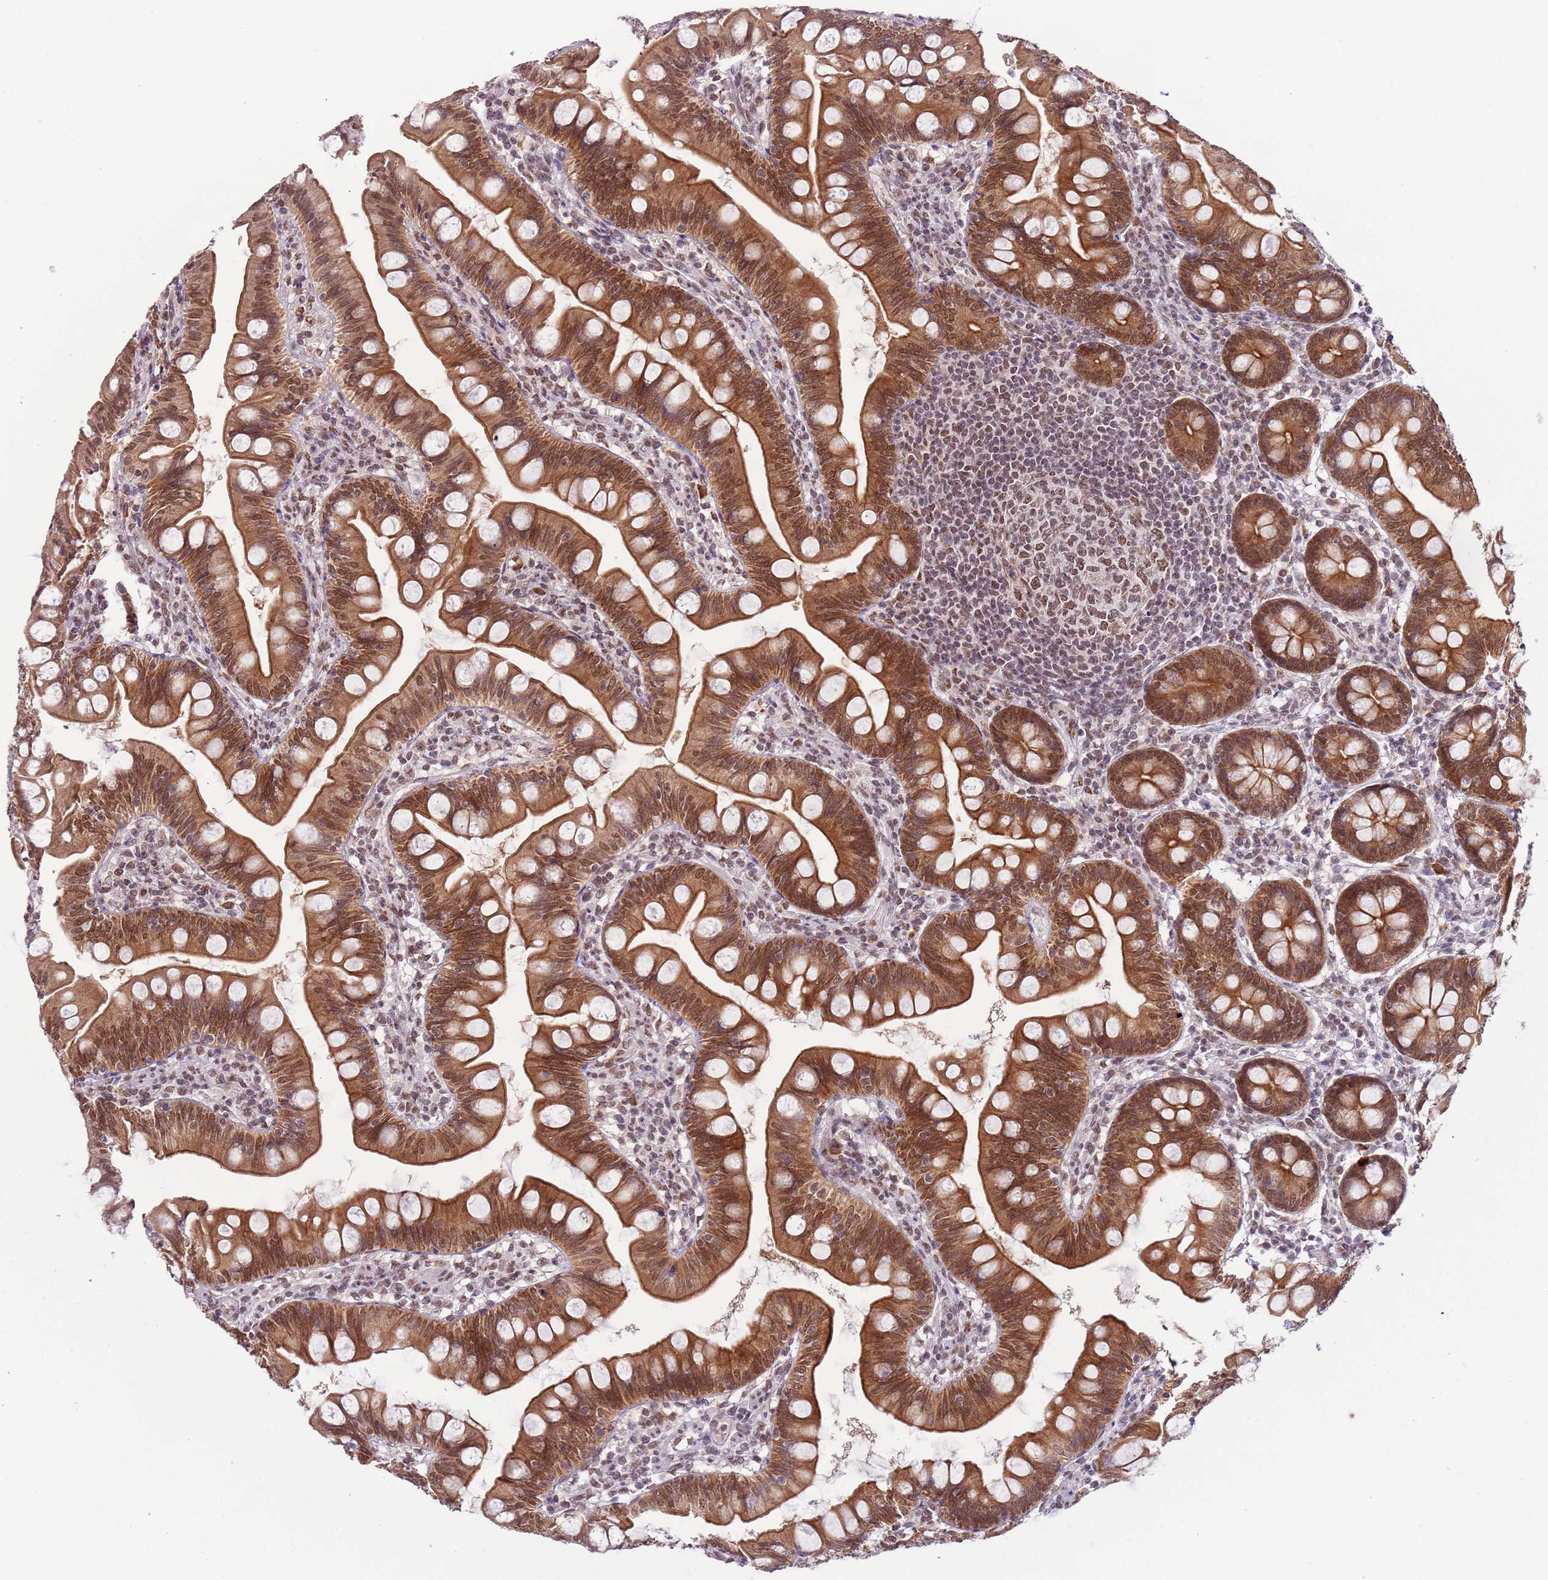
{"staining": {"intensity": "strong", "quantity": ">75%", "location": "cytoplasmic/membranous,nuclear"}, "tissue": "small intestine", "cell_type": "Glandular cells", "image_type": "normal", "snomed": [{"axis": "morphology", "description": "Normal tissue, NOS"}, {"axis": "topography", "description": "Small intestine"}], "caption": "Immunohistochemistry photomicrograph of unremarkable human small intestine stained for a protein (brown), which demonstrates high levels of strong cytoplasmic/membranous,nuclear expression in approximately >75% of glandular cells.", "gene": "FAM120AOS", "patient": {"sex": "male", "age": 7}}